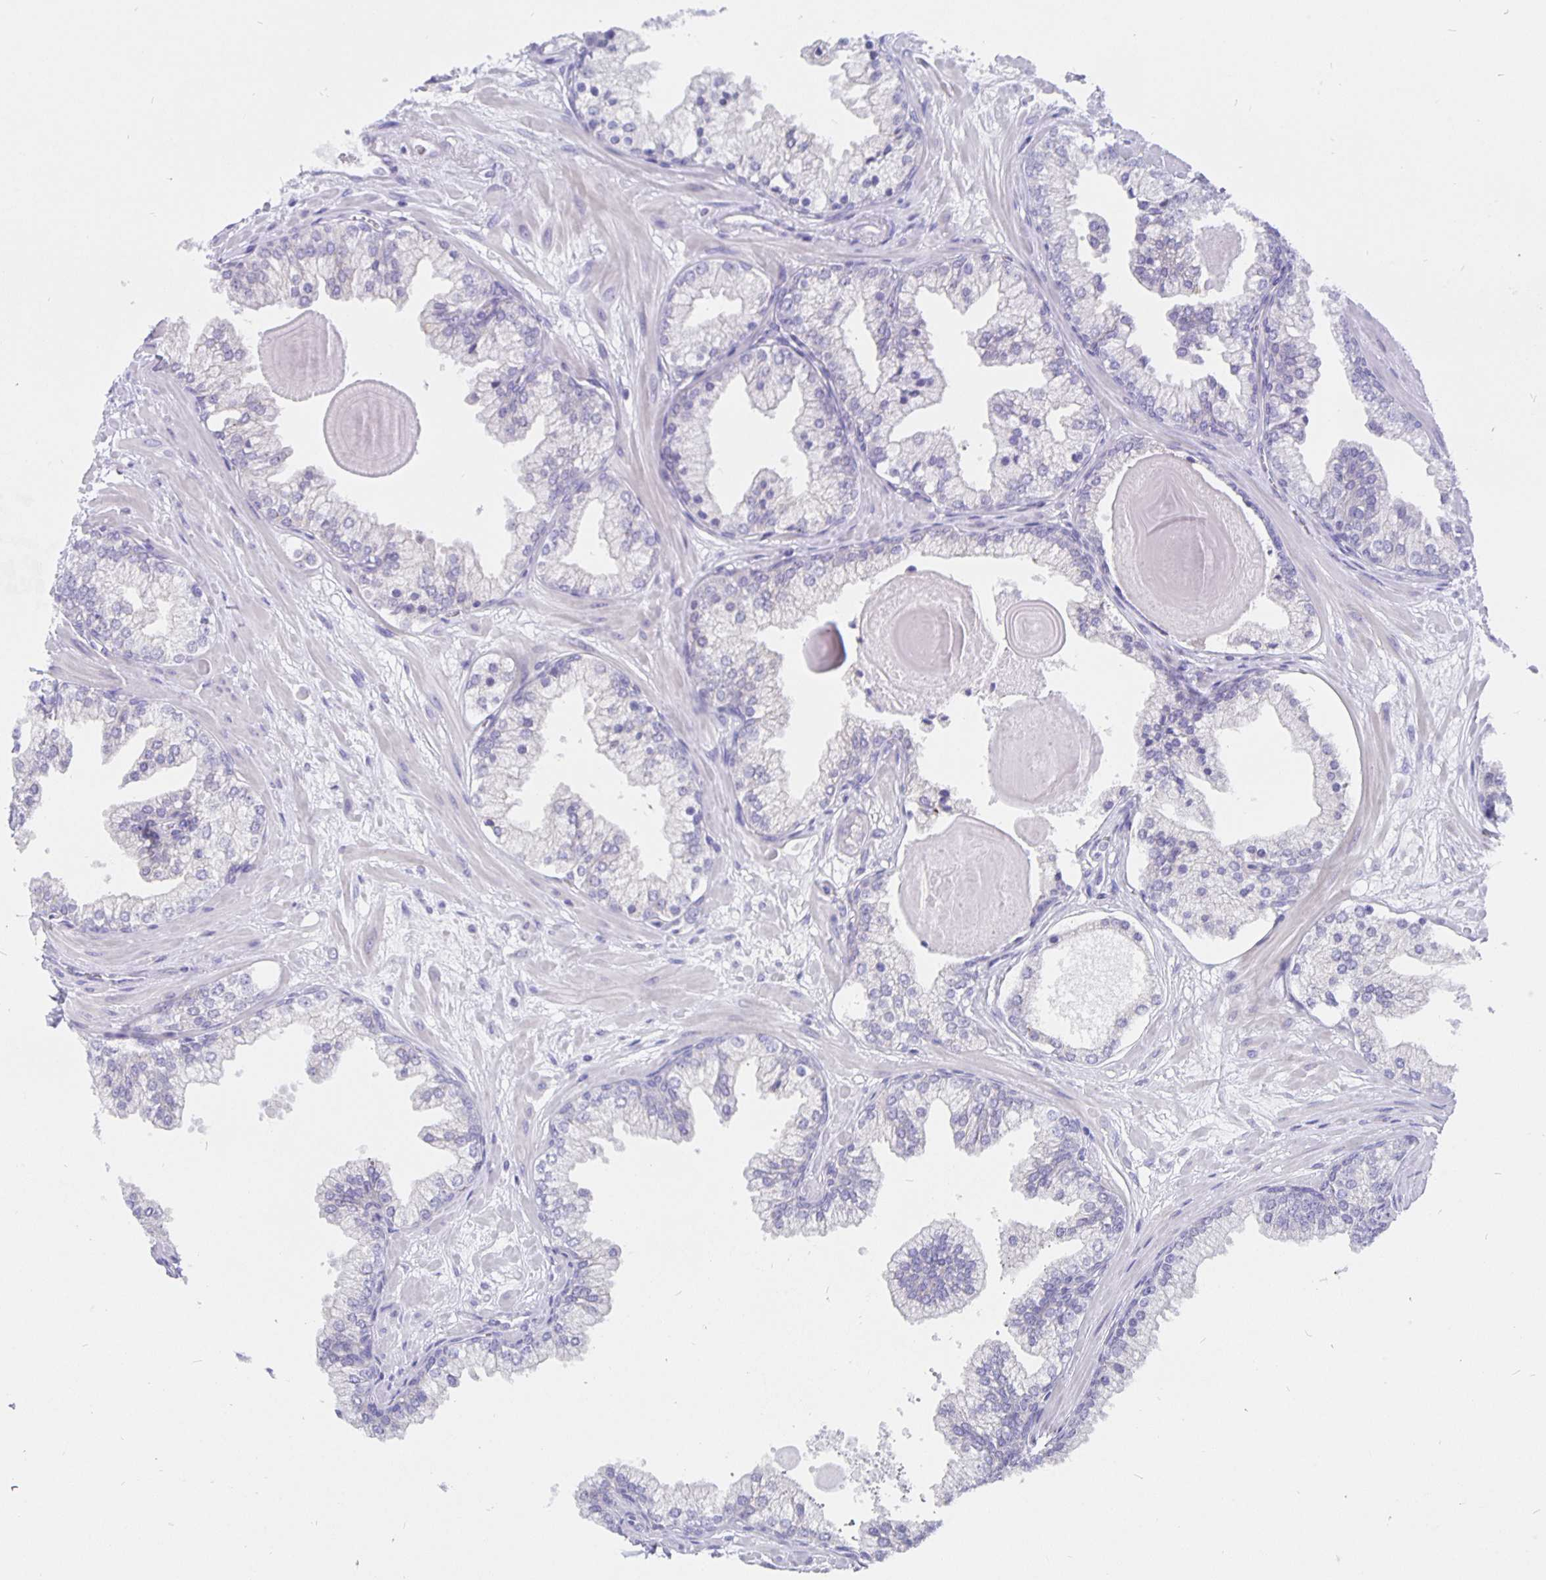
{"staining": {"intensity": "negative", "quantity": "none", "location": "none"}, "tissue": "prostate", "cell_type": "Glandular cells", "image_type": "normal", "snomed": [{"axis": "morphology", "description": "Normal tissue, NOS"}, {"axis": "topography", "description": "Prostate"}, {"axis": "topography", "description": "Peripheral nerve tissue"}], "caption": "This histopathology image is of unremarkable prostate stained with IHC to label a protein in brown with the nuclei are counter-stained blue. There is no expression in glandular cells.", "gene": "CFAP74", "patient": {"sex": "male", "age": 61}}